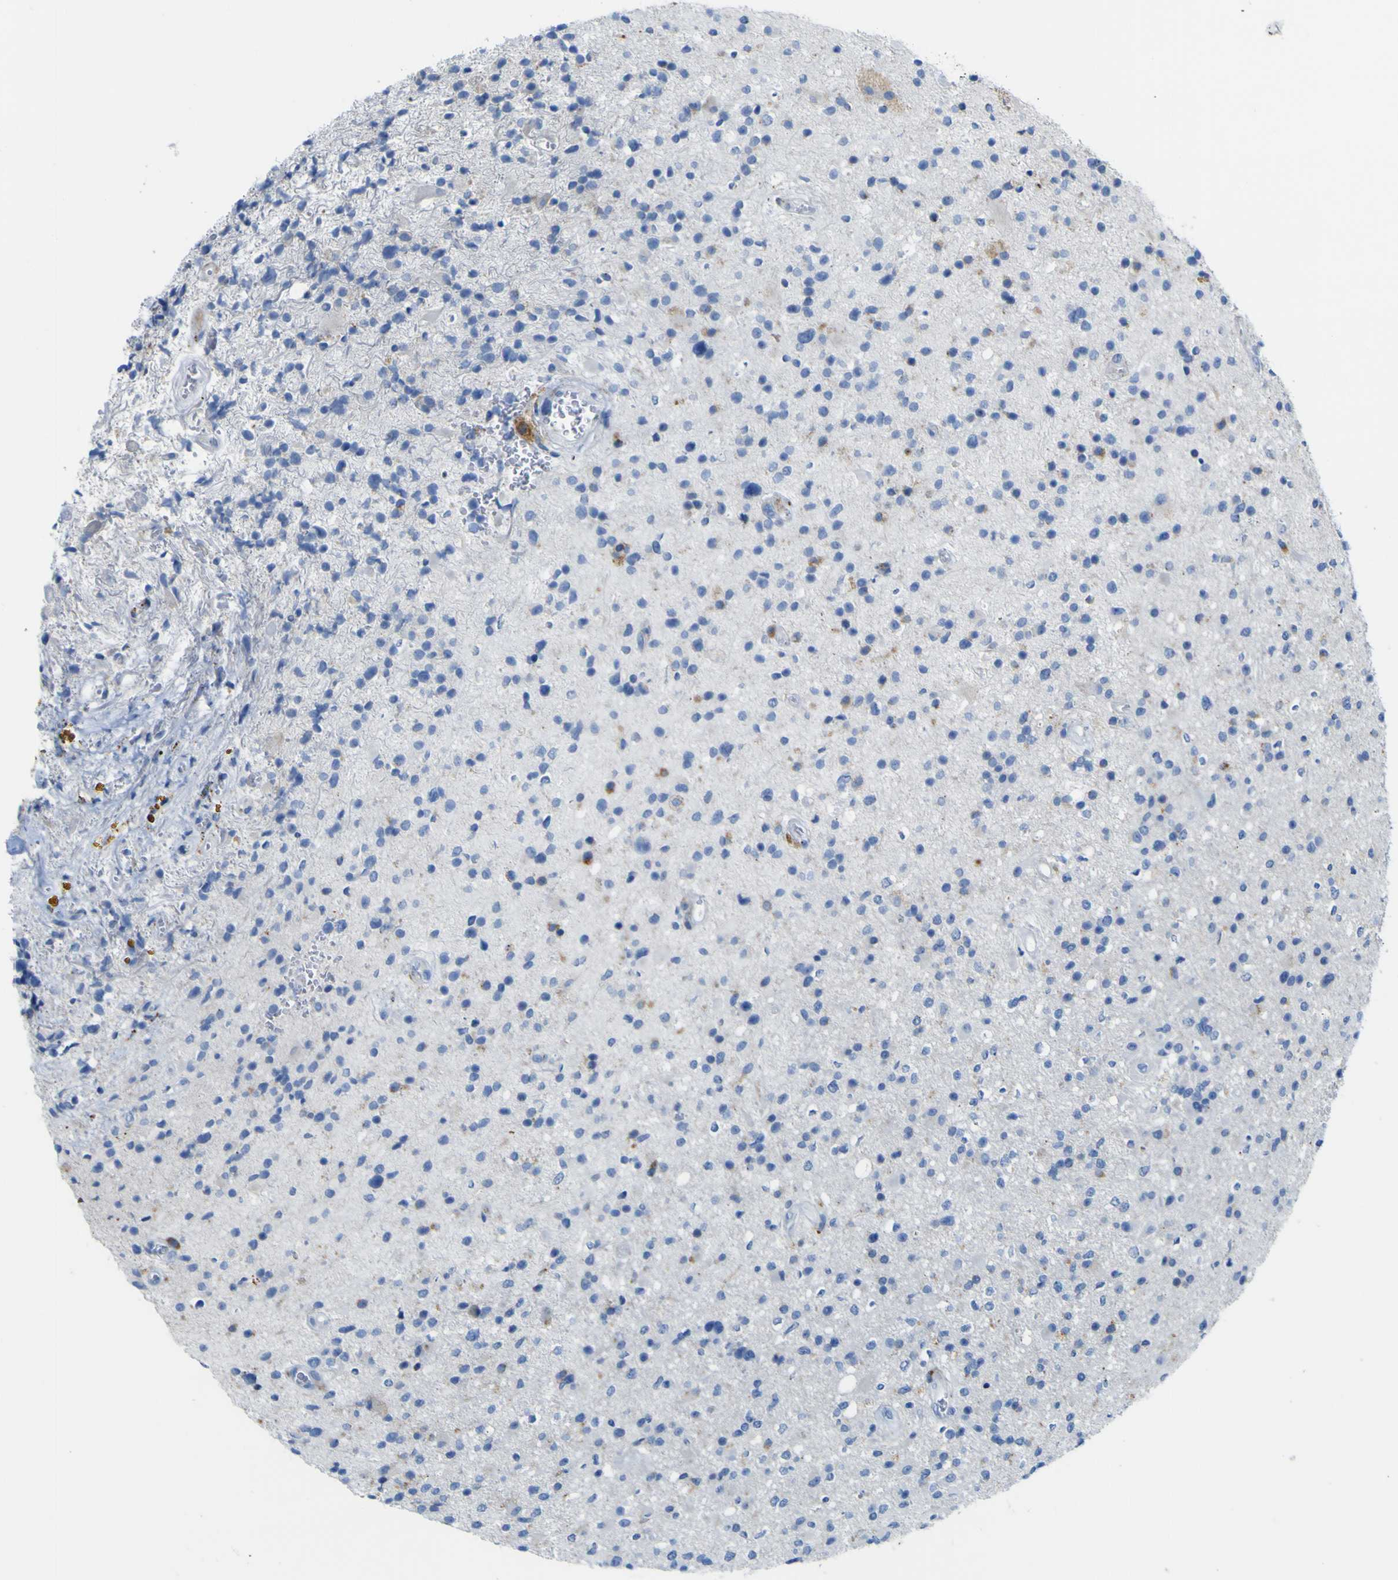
{"staining": {"intensity": "negative", "quantity": "none", "location": "none"}, "tissue": "glioma", "cell_type": "Tumor cells", "image_type": "cancer", "snomed": [{"axis": "morphology", "description": "Glioma, malignant, High grade"}, {"axis": "topography", "description": "Brain"}], "caption": "Immunohistochemical staining of glioma reveals no significant staining in tumor cells. (DAB immunohistochemistry (IHC), high magnification).", "gene": "PTPRF", "patient": {"sex": "male", "age": 33}}